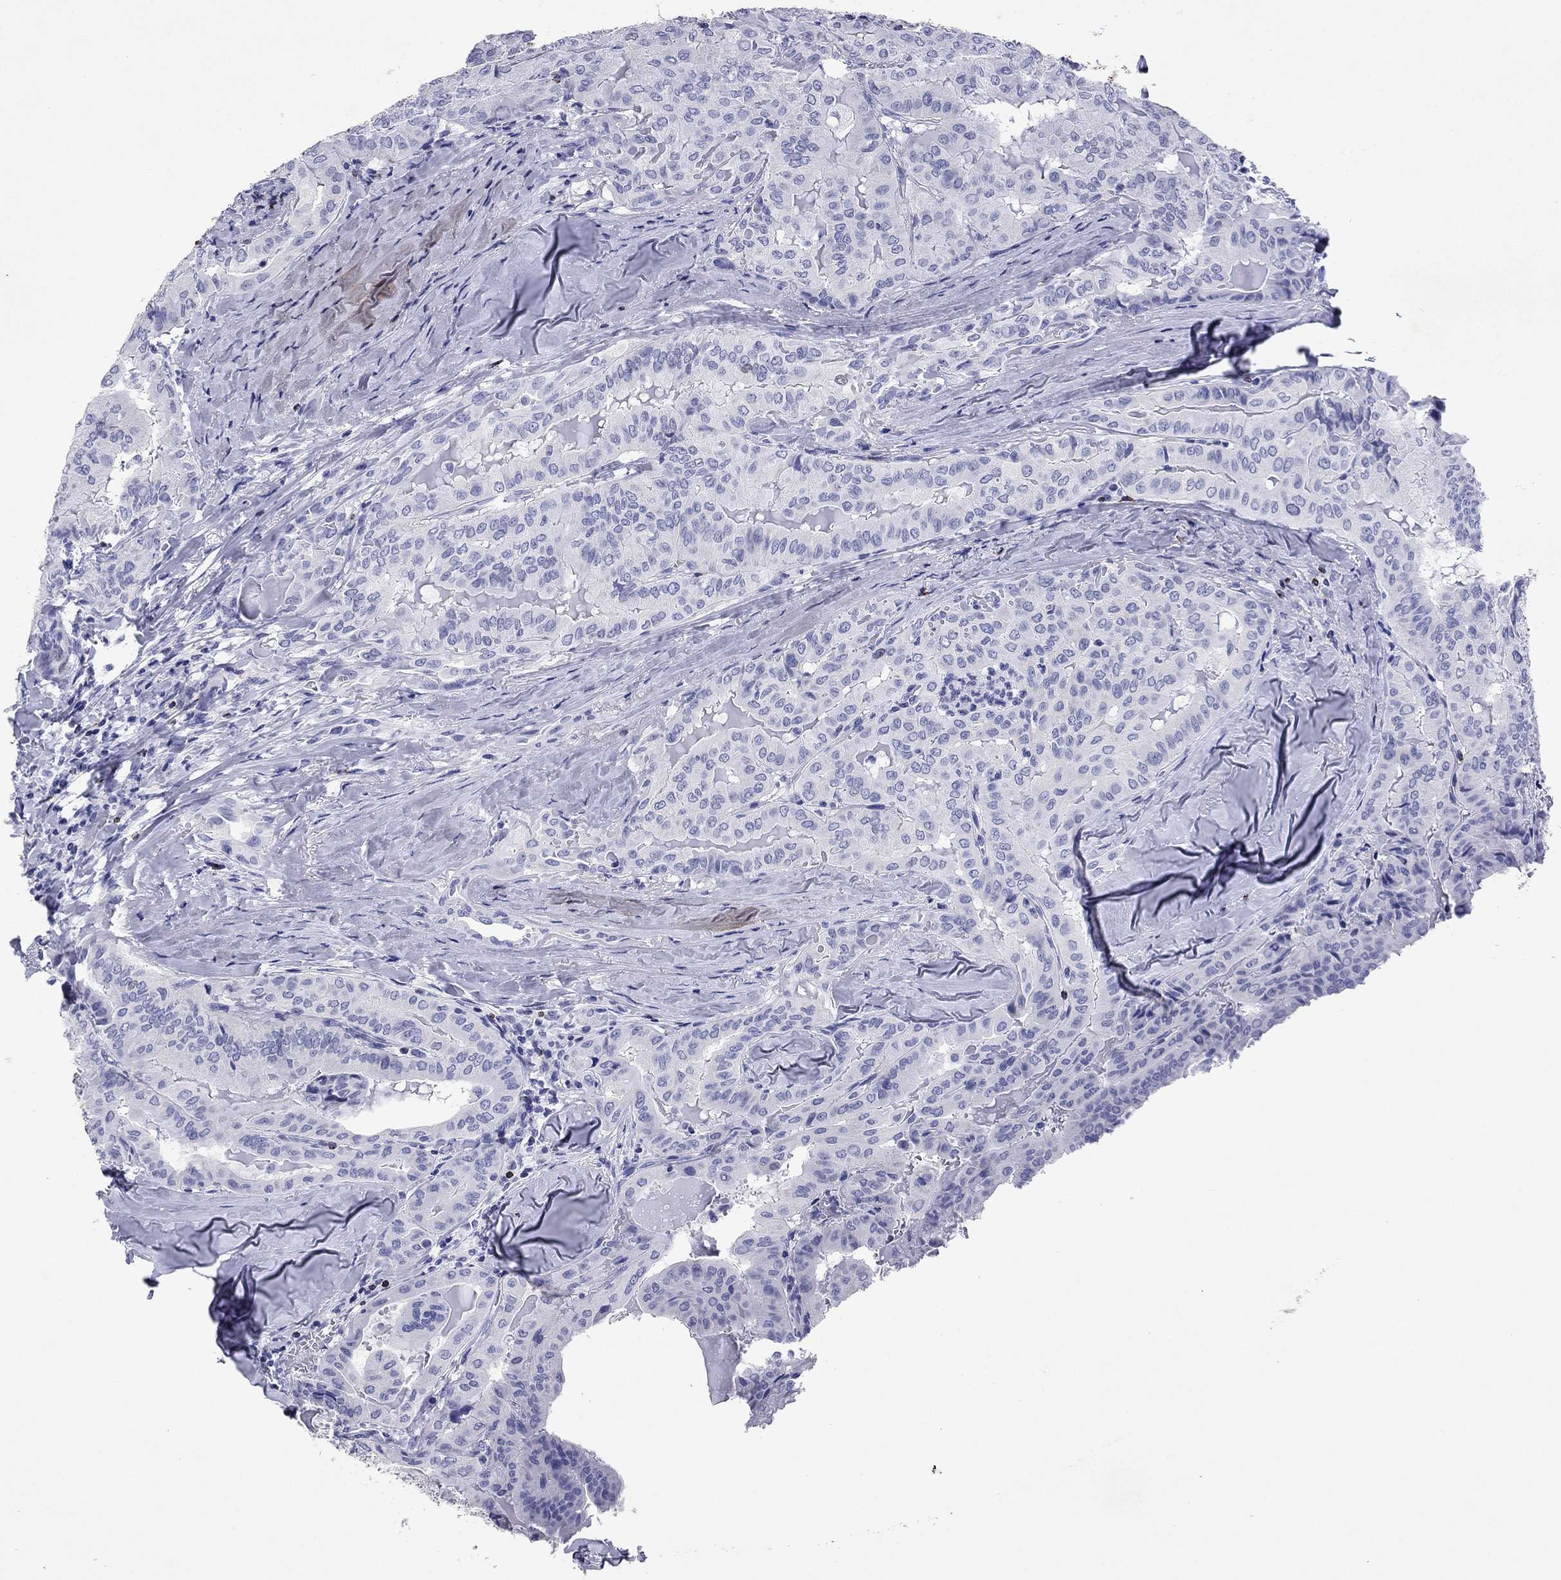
{"staining": {"intensity": "negative", "quantity": "none", "location": "none"}, "tissue": "thyroid cancer", "cell_type": "Tumor cells", "image_type": "cancer", "snomed": [{"axis": "morphology", "description": "Papillary adenocarcinoma, NOS"}, {"axis": "topography", "description": "Thyroid gland"}], "caption": "This is an immunohistochemistry (IHC) micrograph of thyroid cancer (papillary adenocarcinoma). There is no positivity in tumor cells.", "gene": "GZMK", "patient": {"sex": "female", "age": 68}}